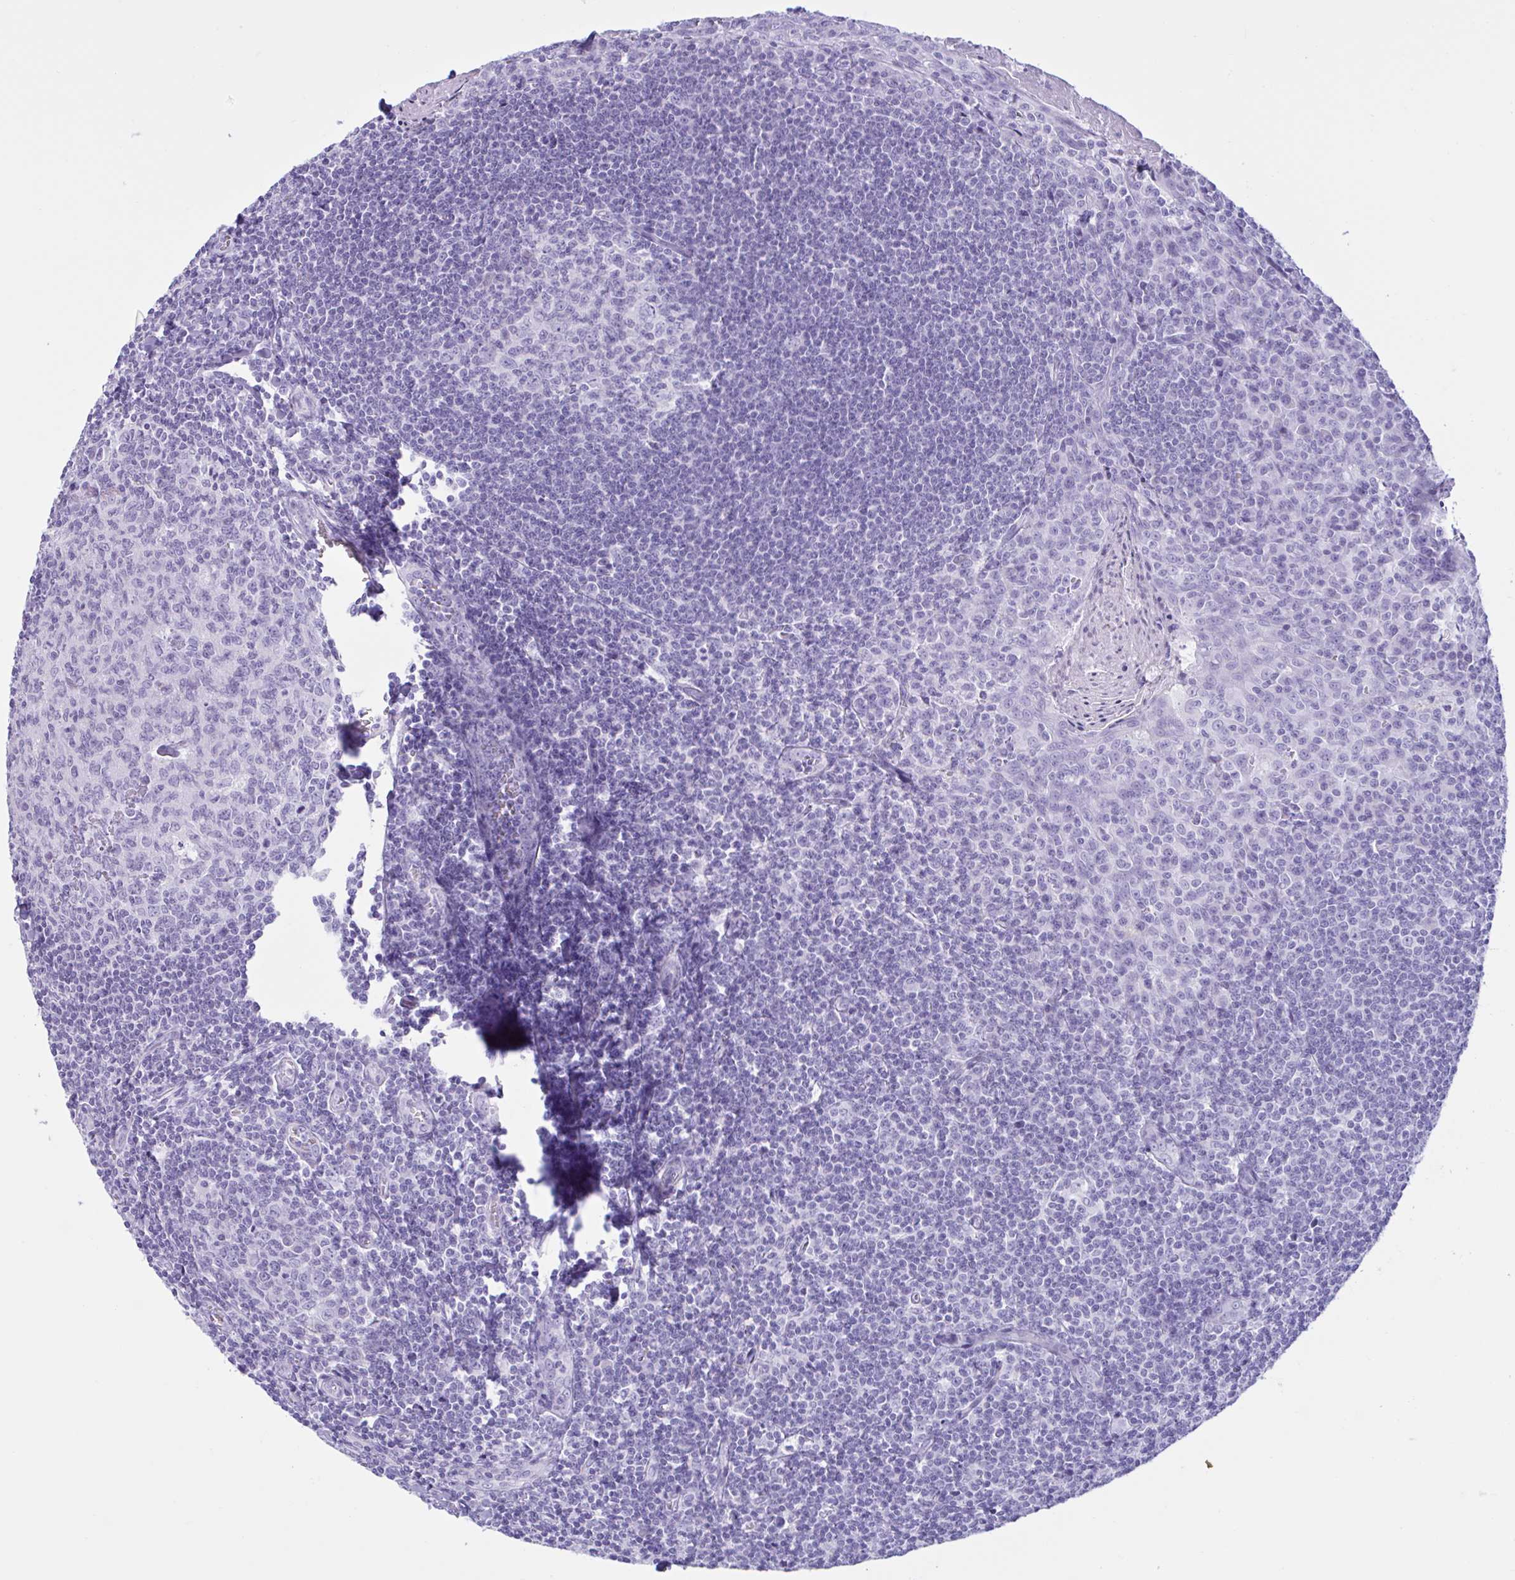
{"staining": {"intensity": "negative", "quantity": "none", "location": "none"}, "tissue": "tonsil", "cell_type": "Germinal center cells", "image_type": "normal", "snomed": [{"axis": "morphology", "description": "Normal tissue, NOS"}, {"axis": "topography", "description": "Tonsil"}], "caption": "Immunohistochemical staining of benign tonsil shows no significant positivity in germinal center cells. (Immunohistochemistry (ihc), brightfield microscopy, high magnification).", "gene": "MRGPRG", "patient": {"sex": "male", "age": 27}}